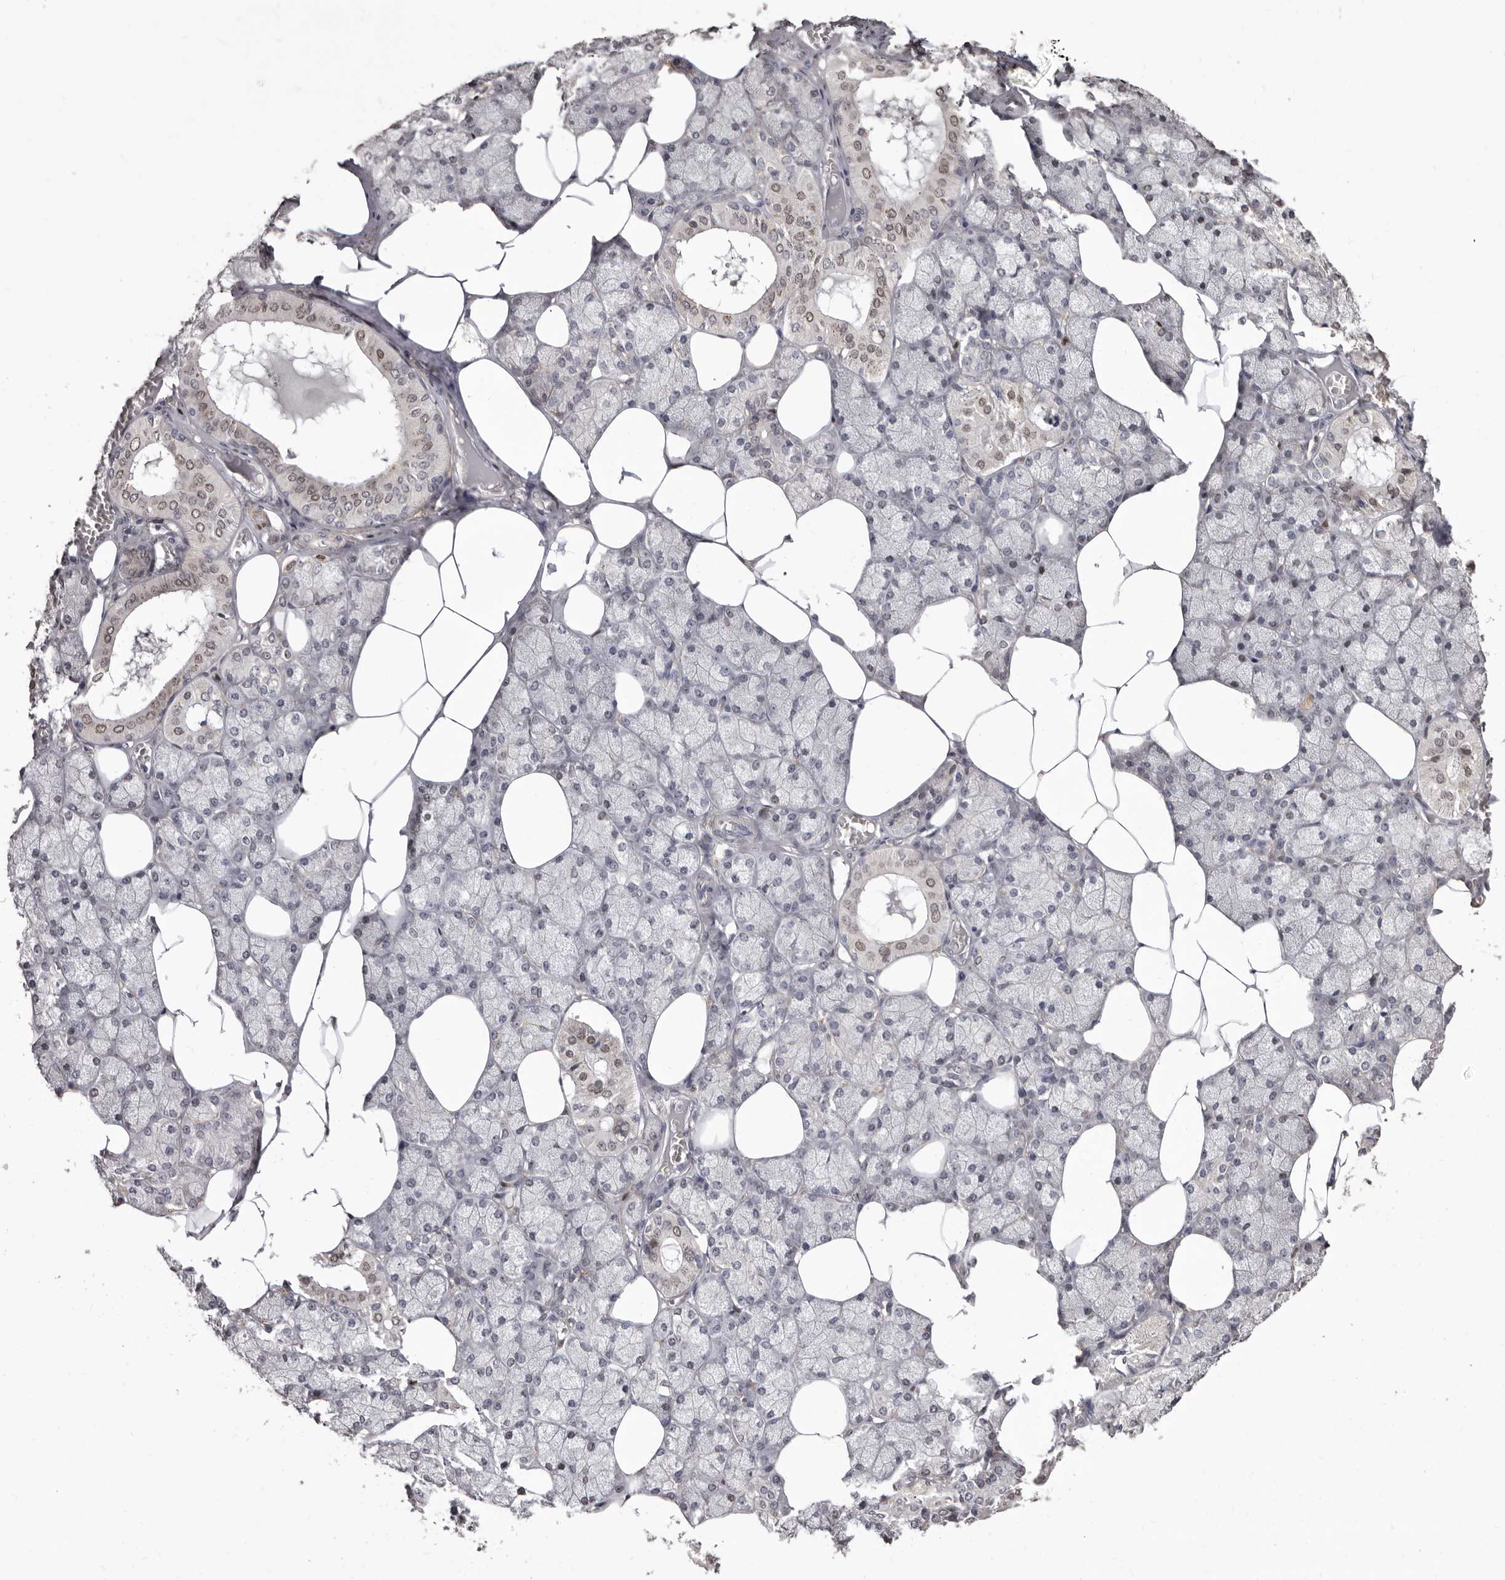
{"staining": {"intensity": "moderate", "quantity": "<25%", "location": "cytoplasmic/membranous,nuclear"}, "tissue": "salivary gland", "cell_type": "Glandular cells", "image_type": "normal", "snomed": [{"axis": "morphology", "description": "Normal tissue, NOS"}, {"axis": "topography", "description": "Salivary gland"}], "caption": "Immunohistochemistry (IHC) image of normal salivary gland: human salivary gland stained using immunohistochemistry shows low levels of moderate protein expression localized specifically in the cytoplasmic/membranous,nuclear of glandular cells, appearing as a cytoplasmic/membranous,nuclear brown color.", "gene": "KHDRBS2", "patient": {"sex": "male", "age": 62}}